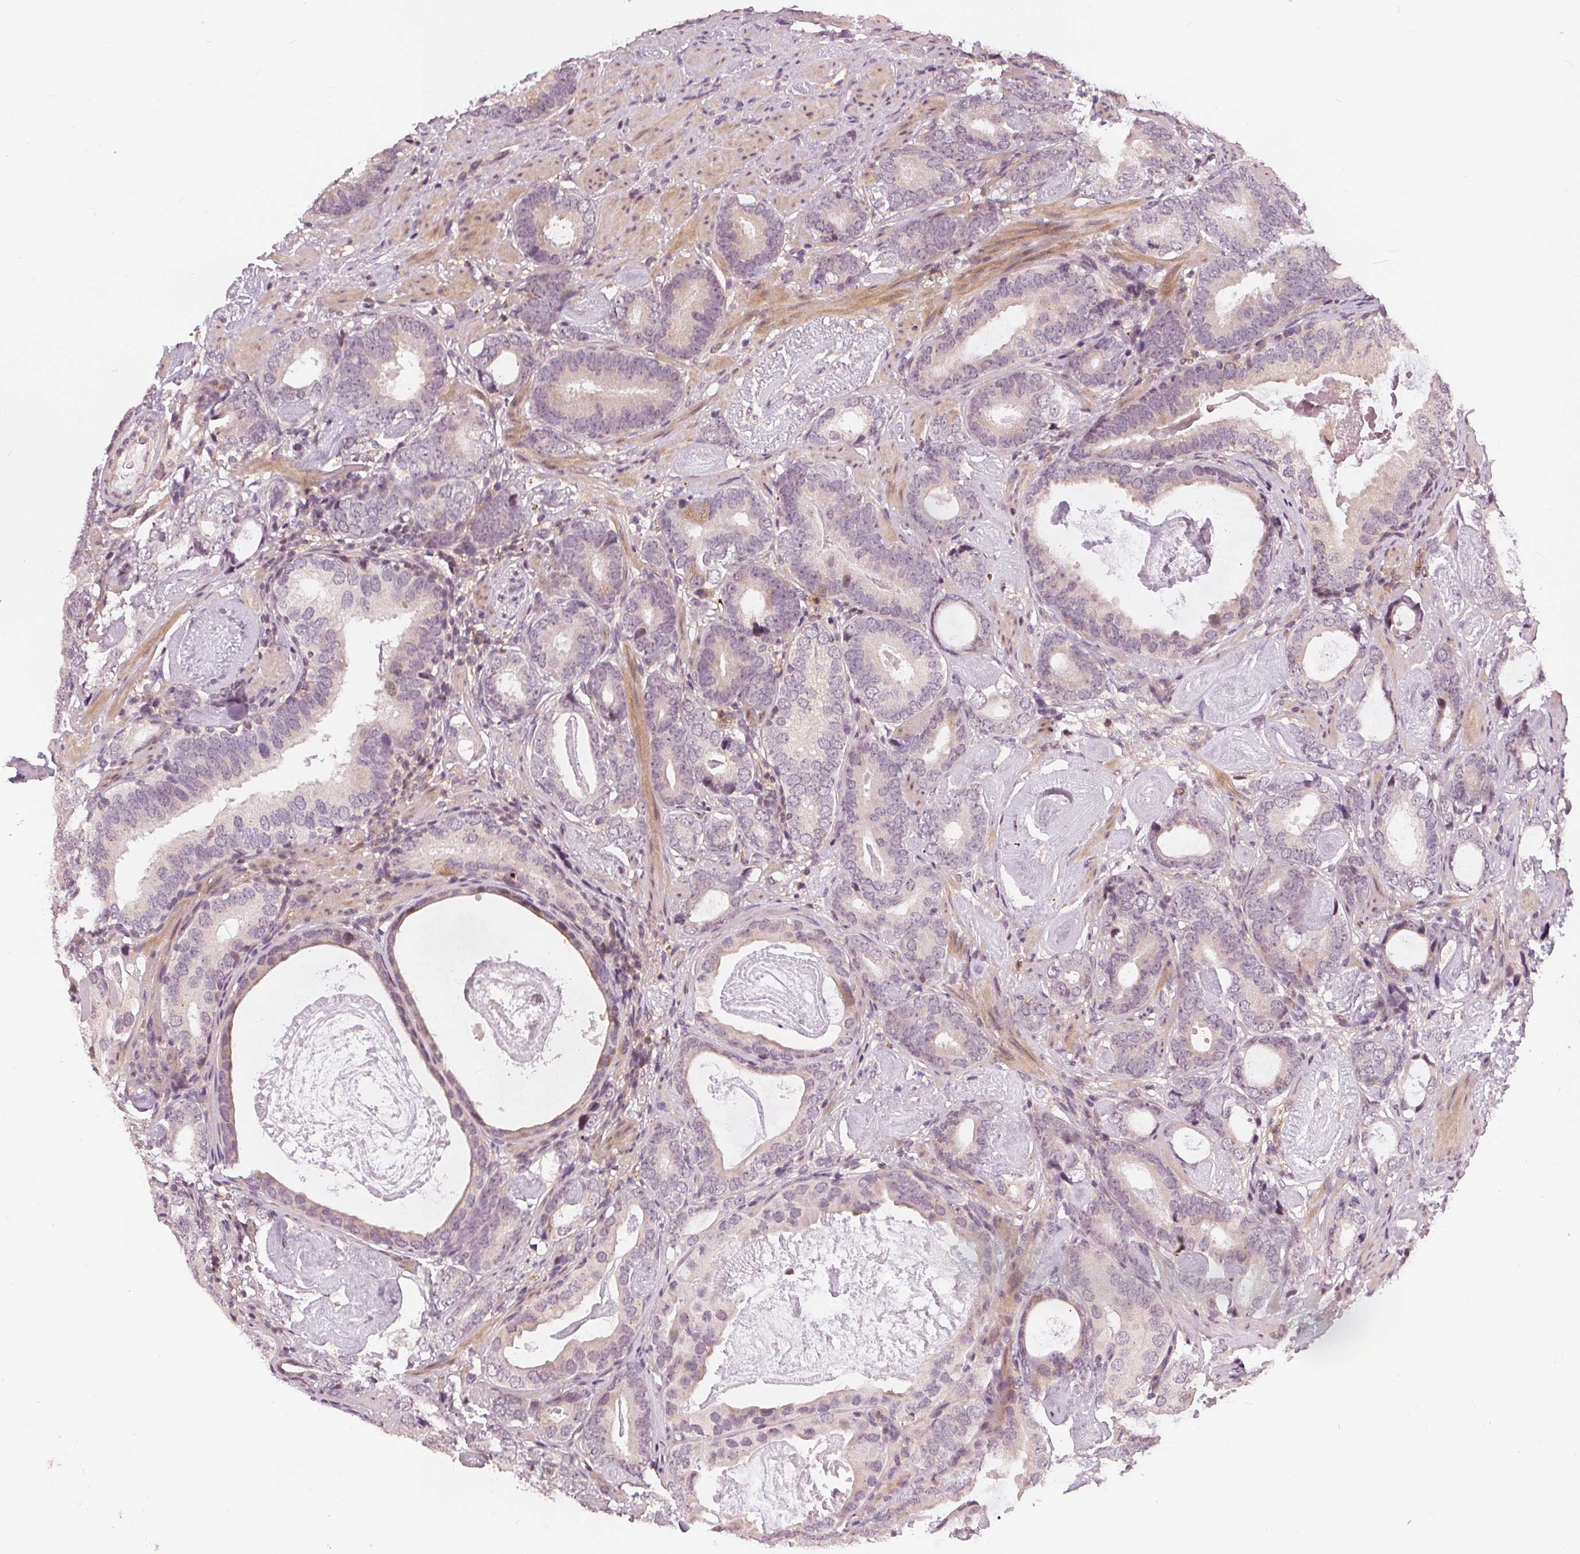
{"staining": {"intensity": "negative", "quantity": "none", "location": "none"}, "tissue": "prostate cancer", "cell_type": "Tumor cells", "image_type": "cancer", "snomed": [{"axis": "morphology", "description": "Adenocarcinoma, Low grade"}, {"axis": "topography", "description": "Prostate and seminal vesicle, NOS"}], "caption": "This is an IHC histopathology image of human prostate cancer (low-grade adenocarcinoma). There is no expression in tumor cells.", "gene": "SLC34A1", "patient": {"sex": "male", "age": 71}}